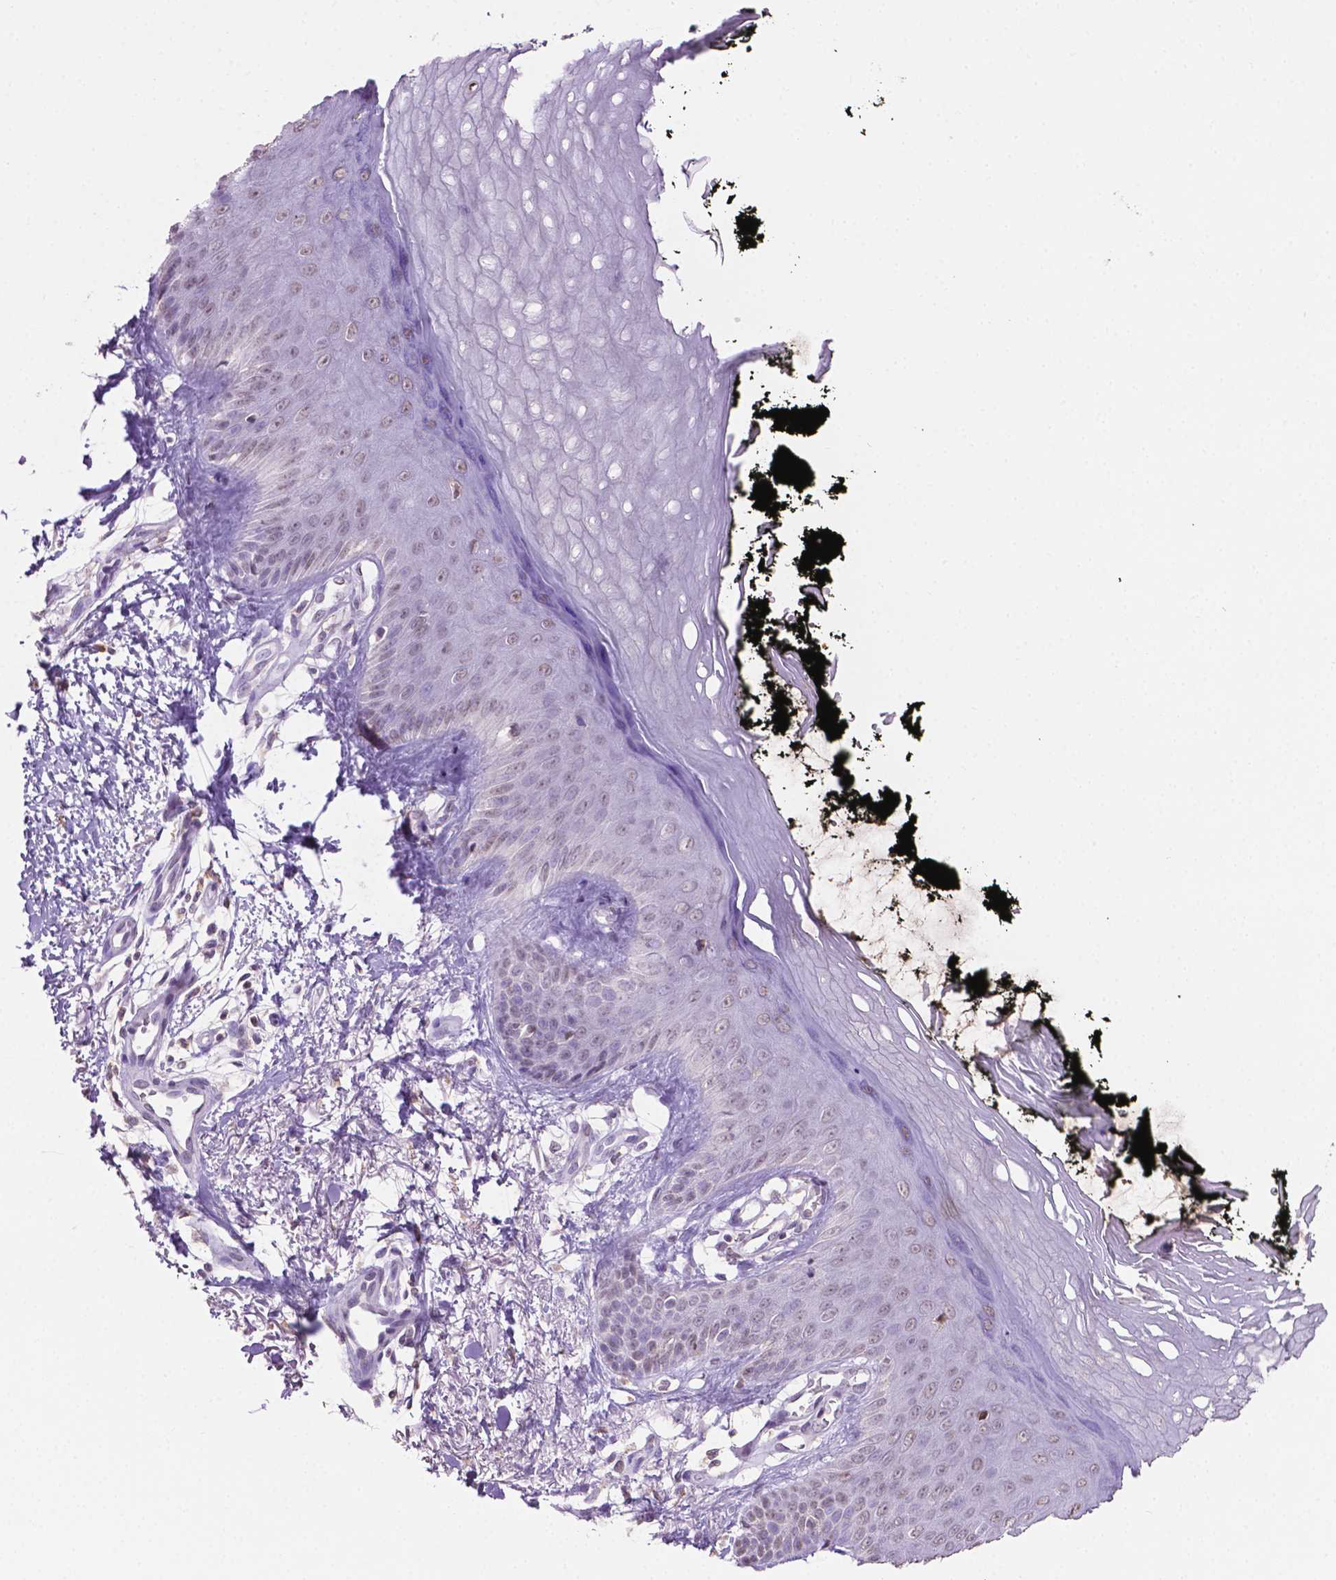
{"staining": {"intensity": "weak", "quantity": ">75%", "location": "nuclear"}, "tissue": "melanoma", "cell_type": "Tumor cells", "image_type": "cancer", "snomed": [{"axis": "morphology", "description": "Malignant melanoma, NOS"}, {"axis": "topography", "description": "Skin"}], "caption": "Immunohistochemical staining of melanoma shows weak nuclear protein expression in approximately >75% of tumor cells. (brown staining indicates protein expression, while blue staining denotes nuclei).", "gene": "PTPN6", "patient": {"sex": "female", "age": 80}}